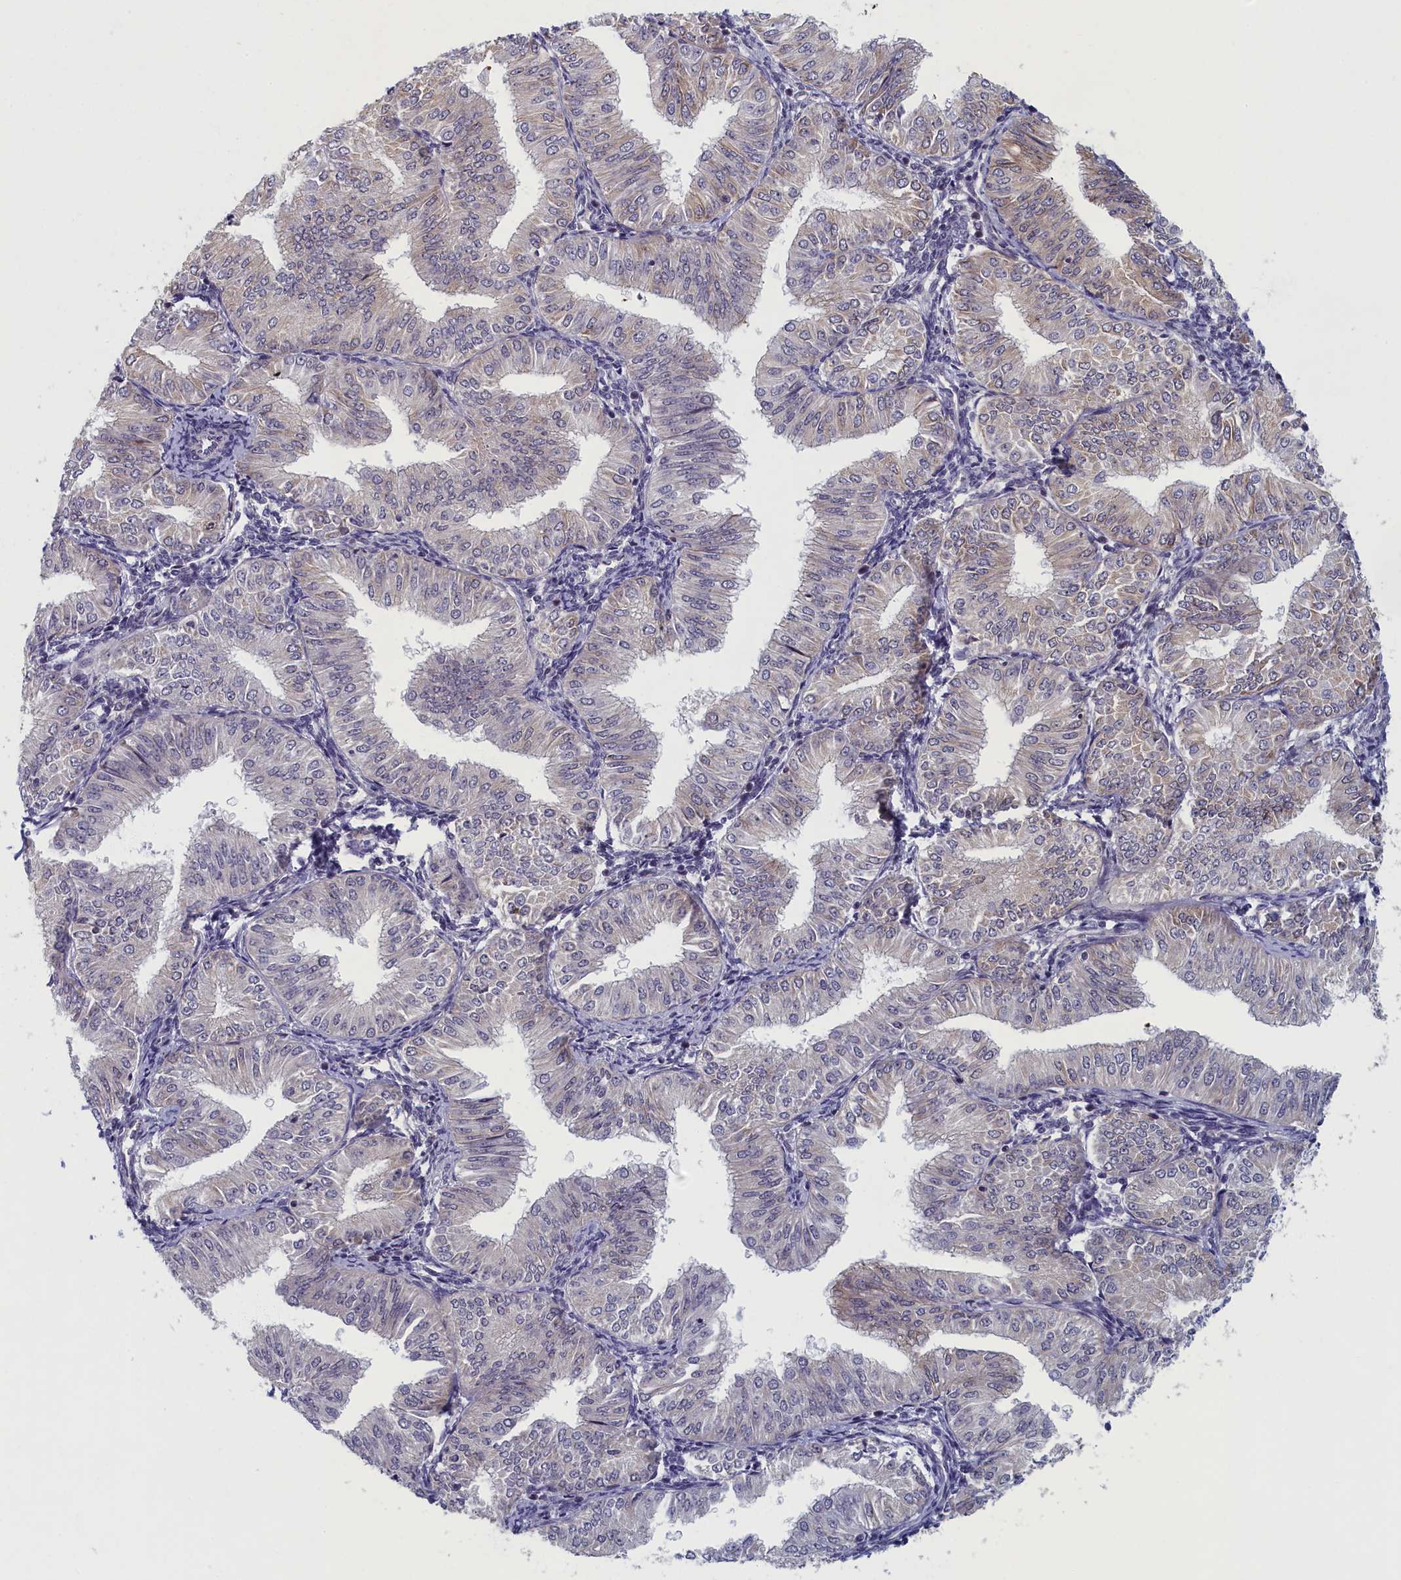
{"staining": {"intensity": "negative", "quantity": "none", "location": "none"}, "tissue": "endometrial cancer", "cell_type": "Tumor cells", "image_type": "cancer", "snomed": [{"axis": "morphology", "description": "Normal tissue, NOS"}, {"axis": "morphology", "description": "Adenocarcinoma, NOS"}, {"axis": "topography", "description": "Endometrium"}], "caption": "The photomicrograph shows no significant expression in tumor cells of endometrial adenocarcinoma.", "gene": "DNAJC17", "patient": {"sex": "female", "age": 53}}